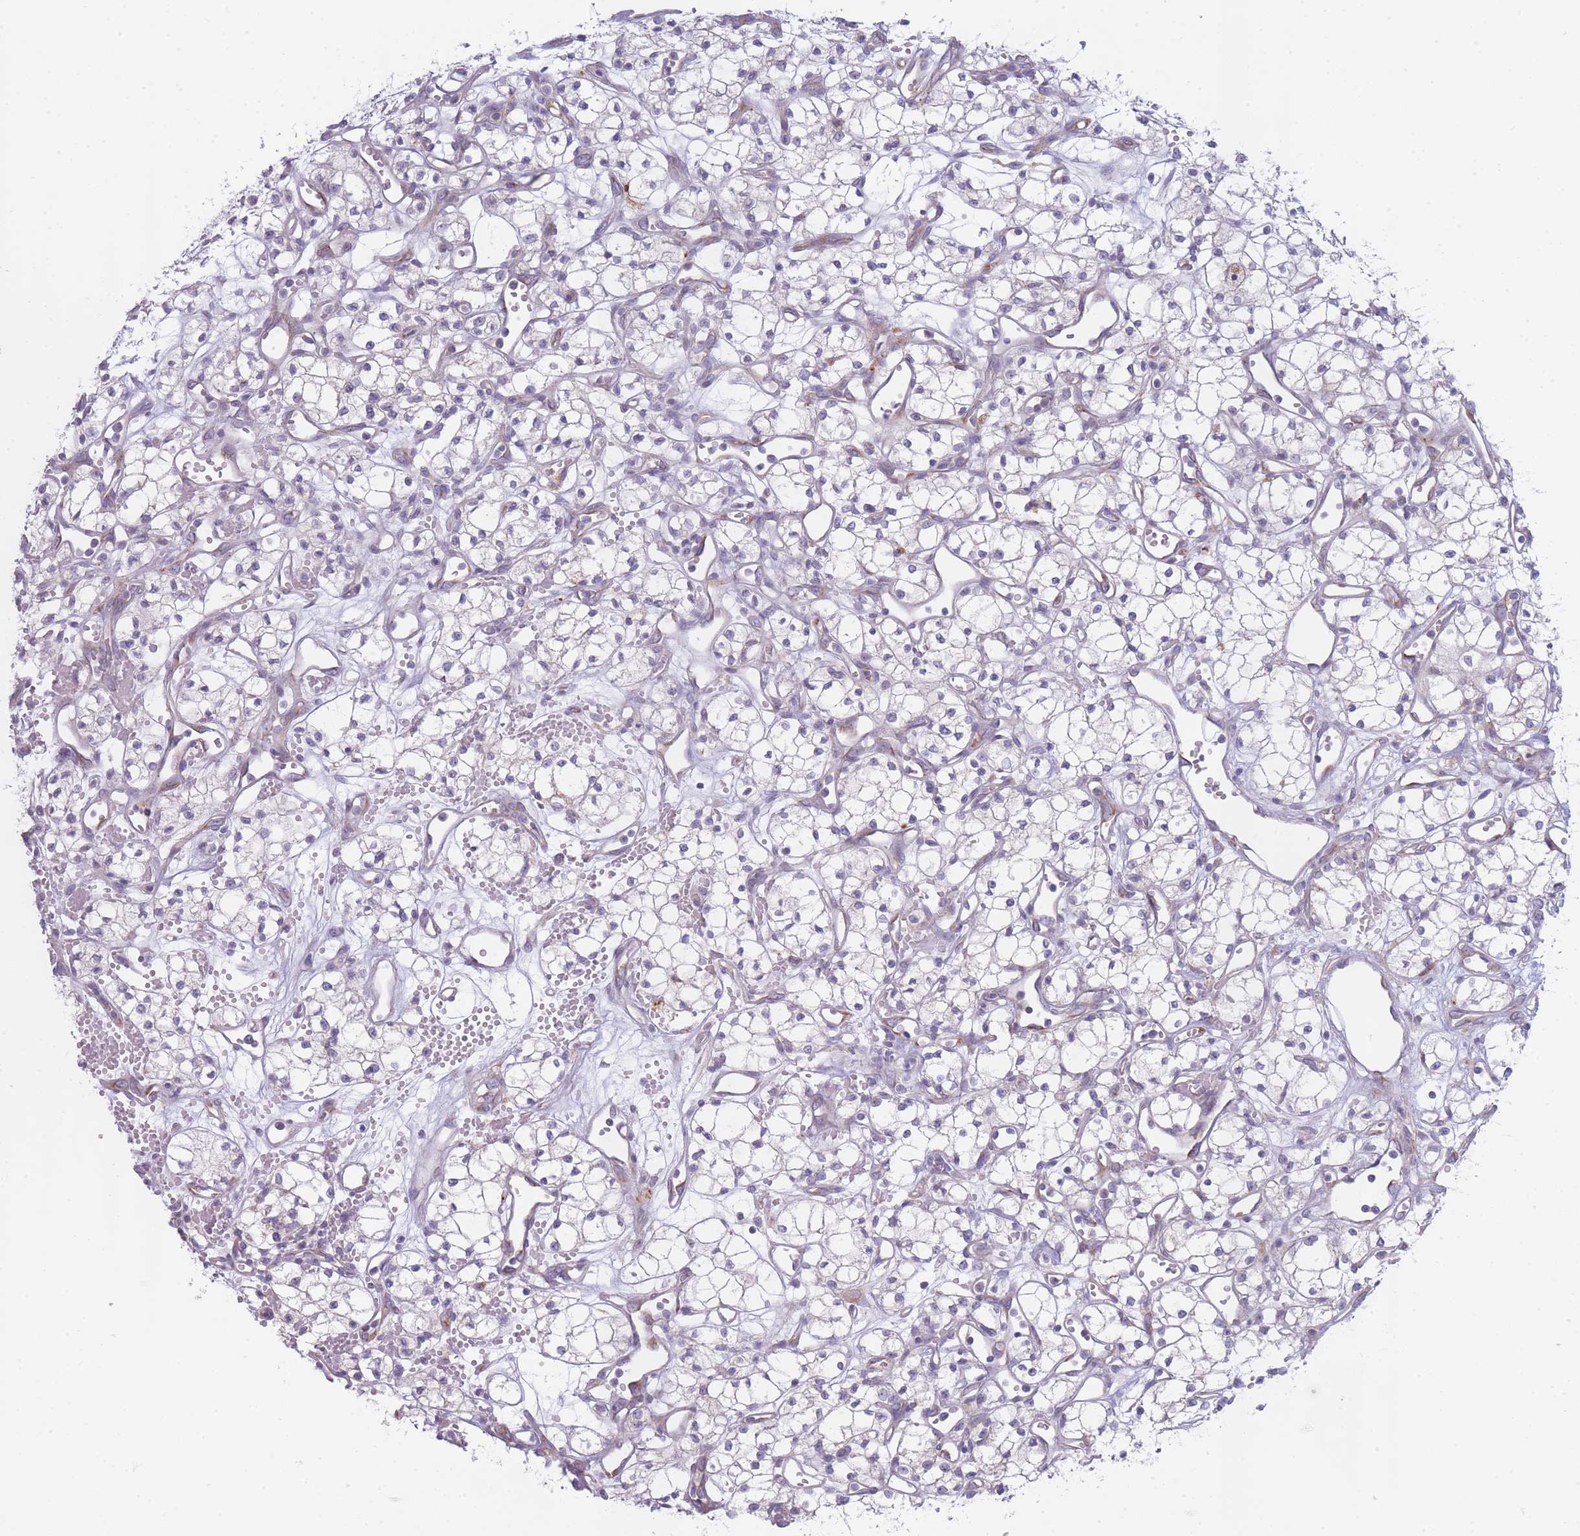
{"staining": {"intensity": "negative", "quantity": "none", "location": "none"}, "tissue": "renal cancer", "cell_type": "Tumor cells", "image_type": "cancer", "snomed": [{"axis": "morphology", "description": "Adenocarcinoma, NOS"}, {"axis": "topography", "description": "Kidney"}], "caption": "The image exhibits no significant positivity in tumor cells of renal cancer.", "gene": "OR5L2", "patient": {"sex": "male", "age": 59}}